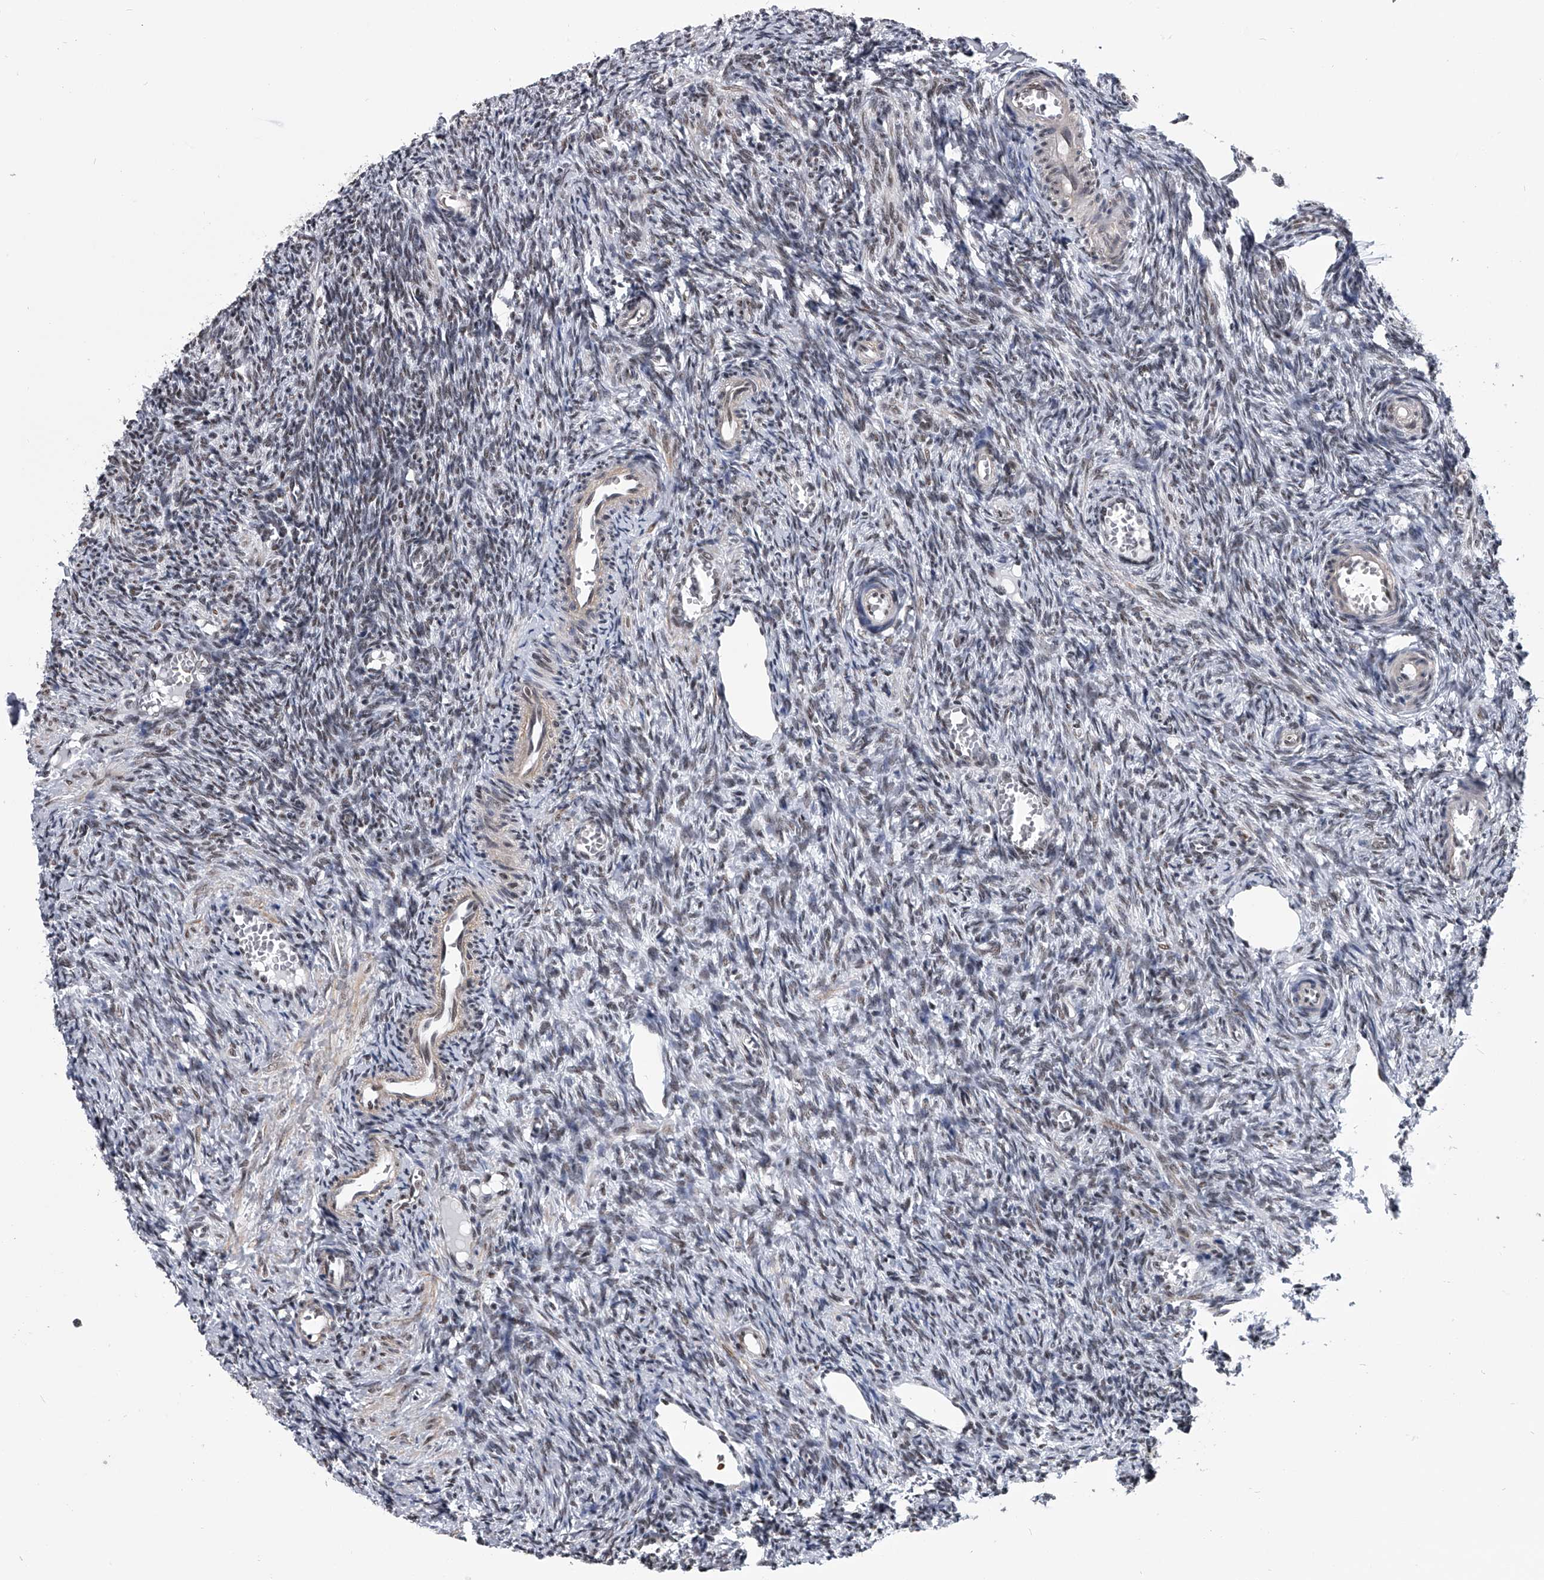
{"staining": {"intensity": "moderate", "quantity": ">75%", "location": "nuclear"}, "tissue": "ovary", "cell_type": "Follicle cells", "image_type": "normal", "snomed": [{"axis": "morphology", "description": "Normal tissue, NOS"}, {"axis": "topography", "description": "Ovary"}], "caption": "Immunohistochemical staining of benign ovary displays moderate nuclear protein positivity in approximately >75% of follicle cells.", "gene": "SIM2", "patient": {"sex": "female", "age": 27}}